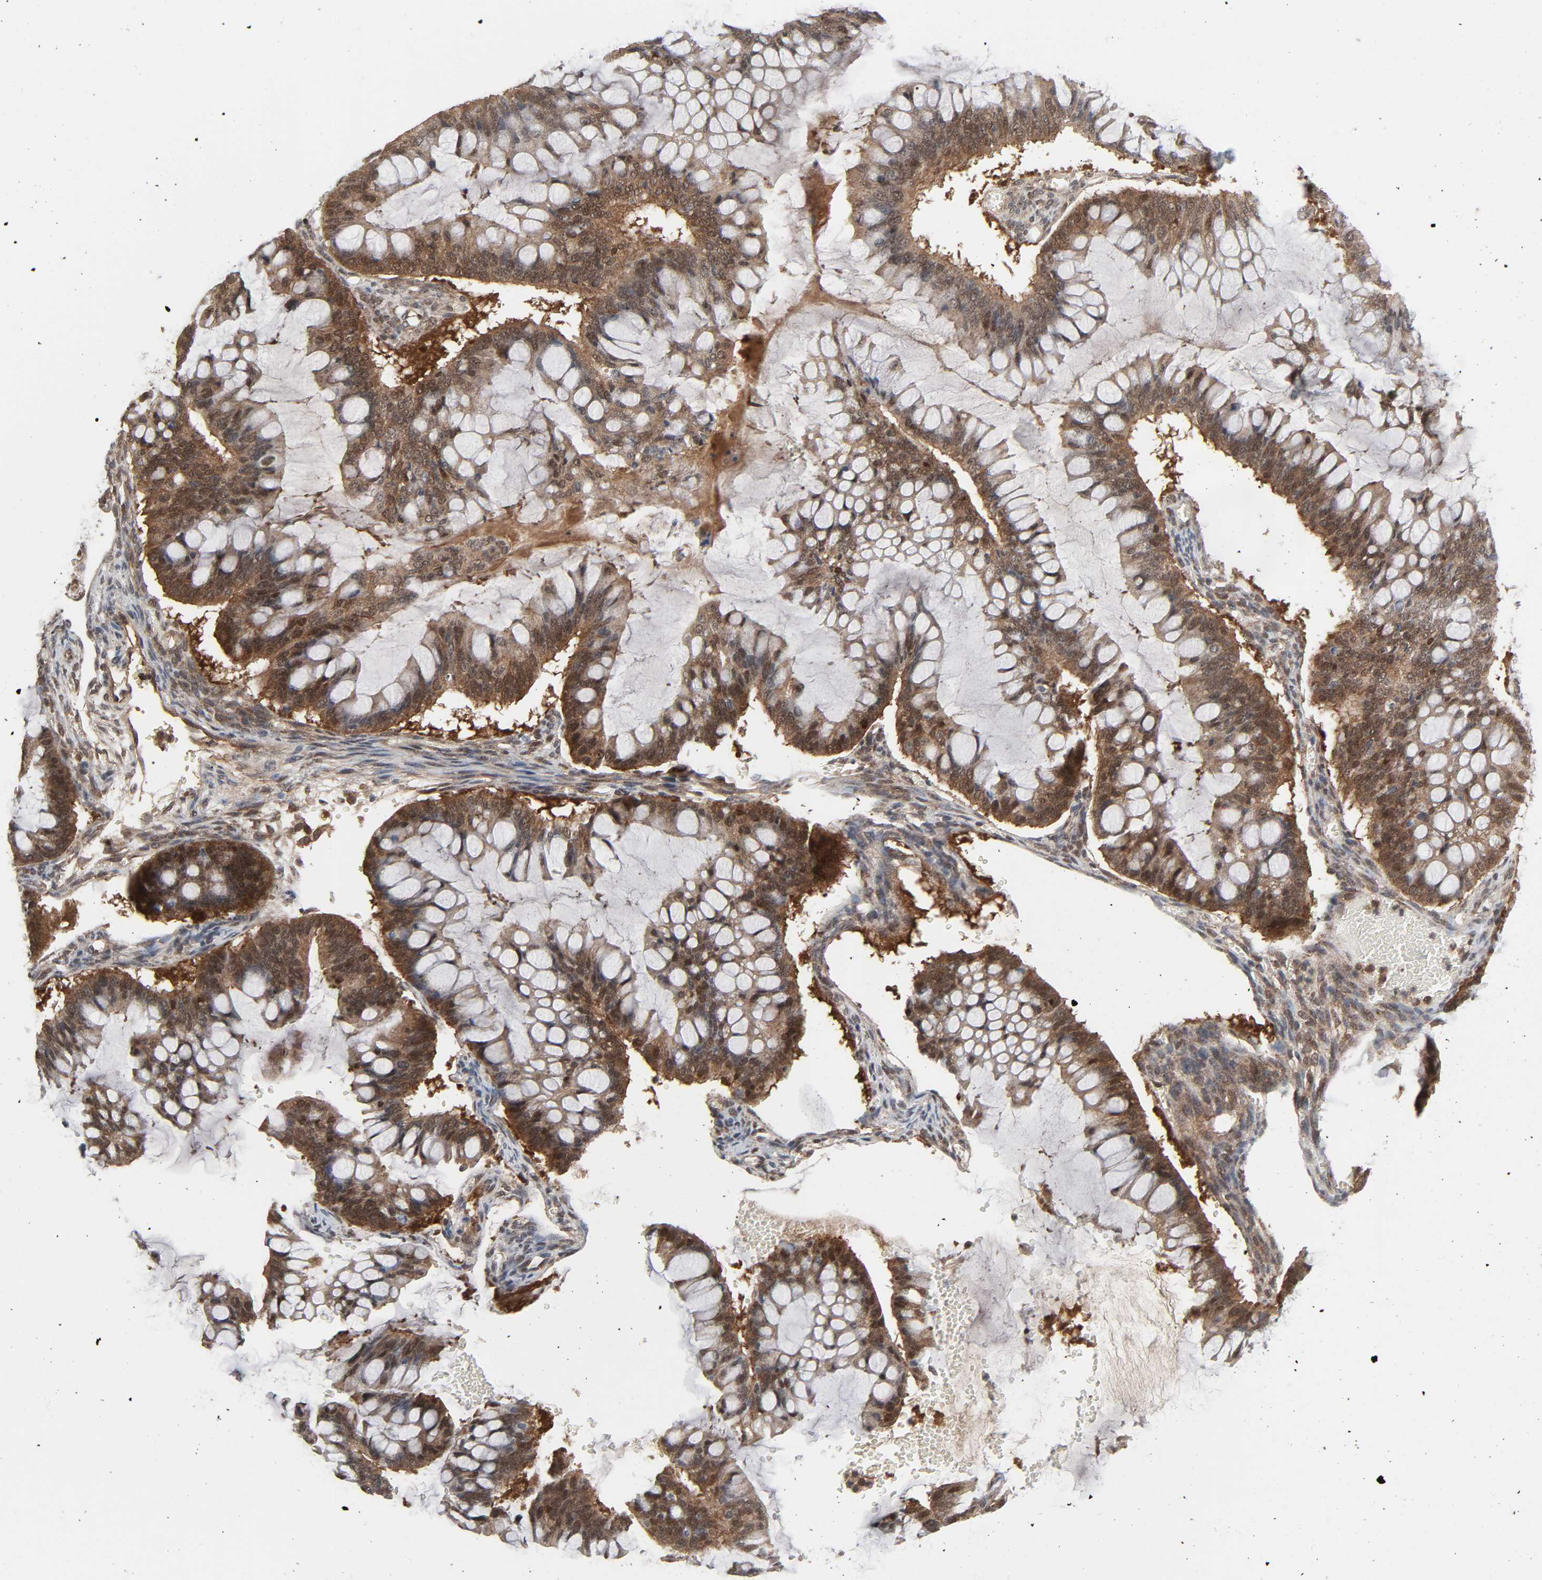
{"staining": {"intensity": "strong", "quantity": ">75%", "location": "cytoplasmic/membranous"}, "tissue": "ovarian cancer", "cell_type": "Tumor cells", "image_type": "cancer", "snomed": [{"axis": "morphology", "description": "Cystadenocarcinoma, mucinous, NOS"}, {"axis": "topography", "description": "Ovary"}], "caption": "A histopathology image showing strong cytoplasmic/membranous expression in about >75% of tumor cells in ovarian cancer, as visualized by brown immunohistochemical staining.", "gene": "GSK3A", "patient": {"sex": "female", "age": 73}}